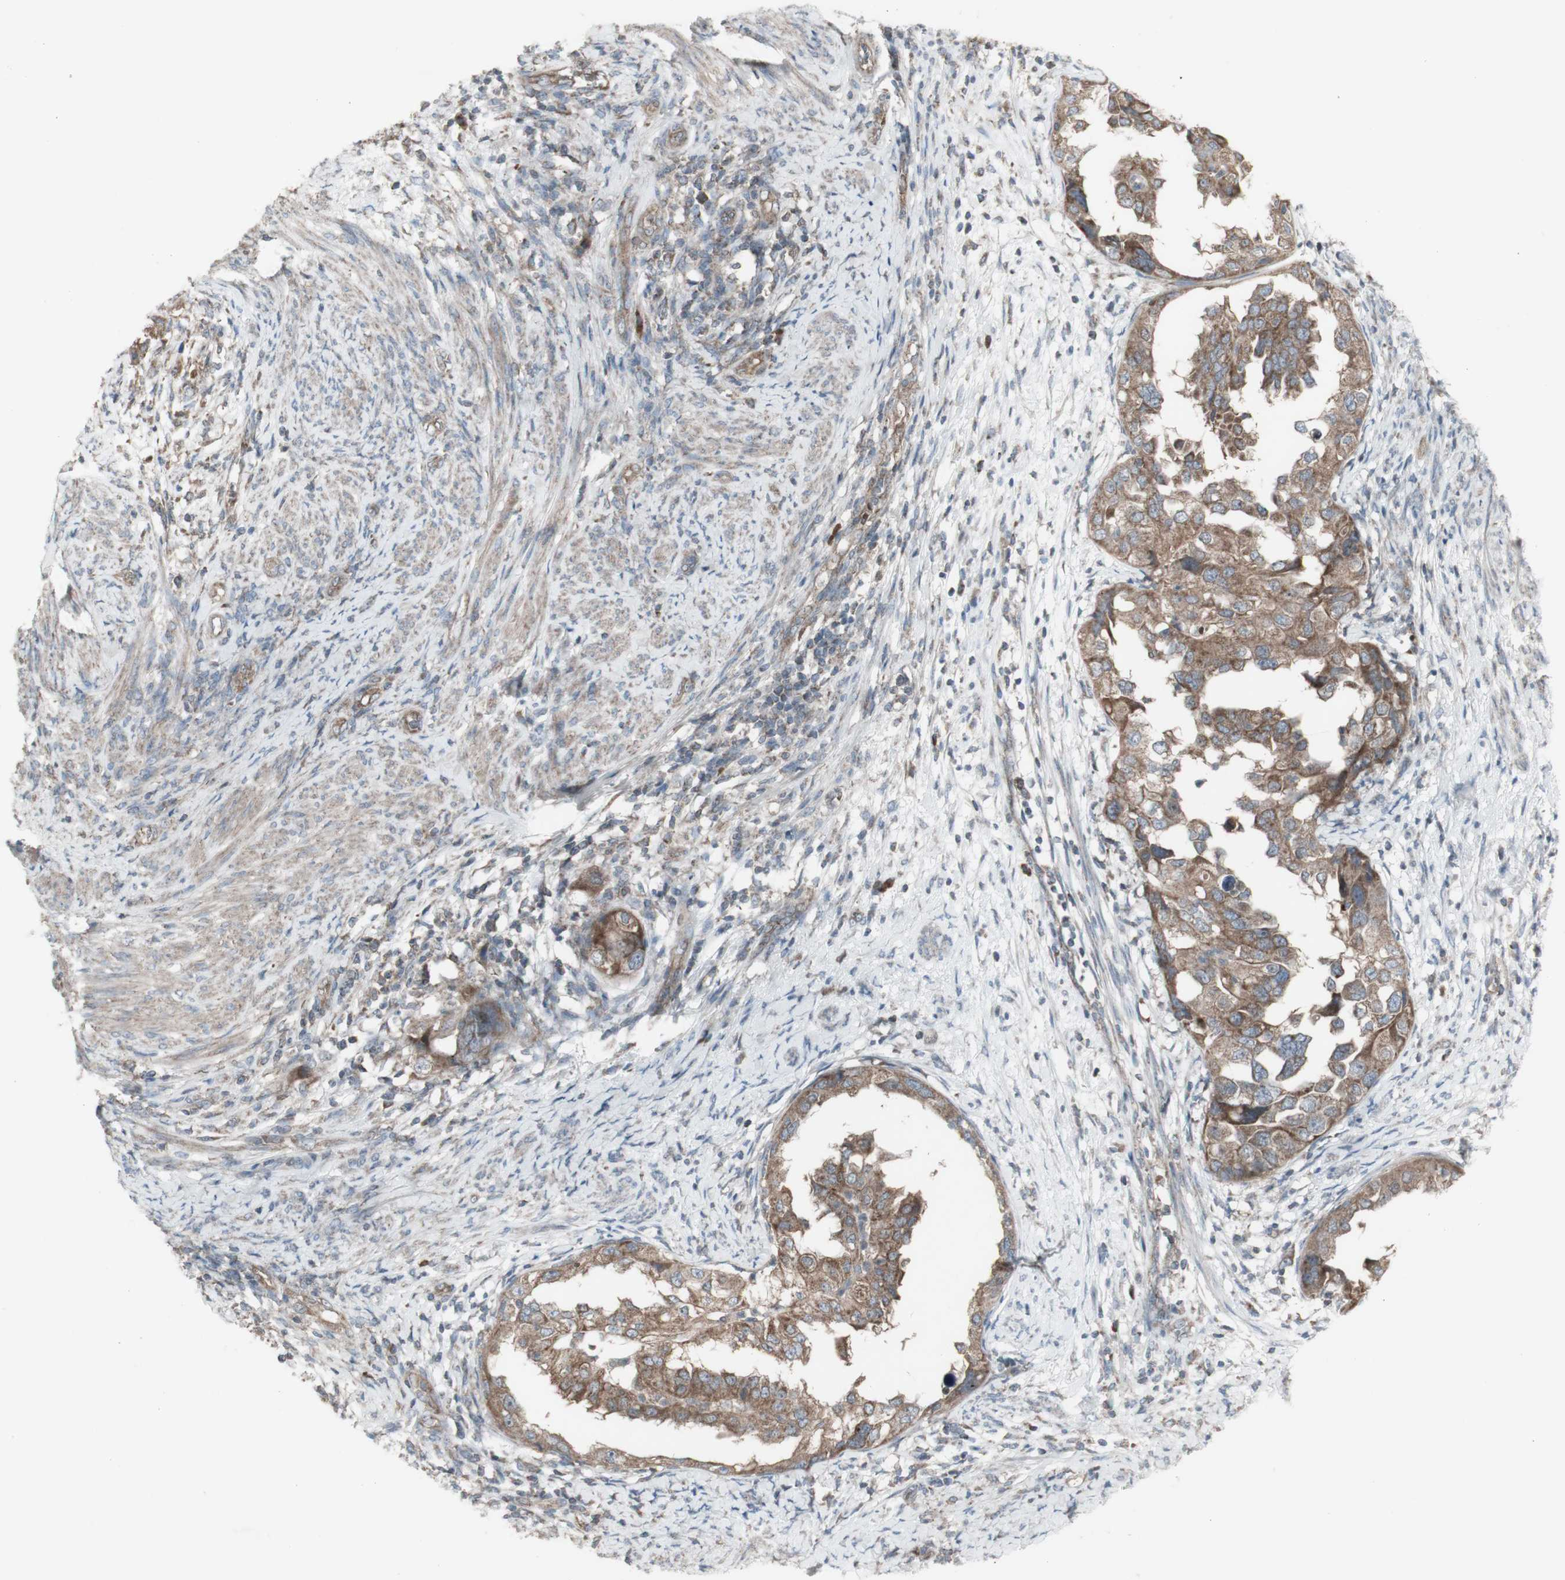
{"staining": {"intensity": "moderate", "quantity": ">75%", "location": "cytoplasmic/membranous"}, "tissue": "endometrial cancer", "cell_type": "Tumor cells", "image_type": "cancer", "snomed": [{"axis": "morphology", "description": "Adenocarcinoma, NOS"}, {"axis": "topography", "description": "Endometrium"}], "caption": "Endometrial cancer stained for a protein (brown) exhibits moderate cytoplasmic/membranous positive expression in about >75% of tumor cells.", "gene": "SHC1", "patient": {"sex": "female", "age": 85}}